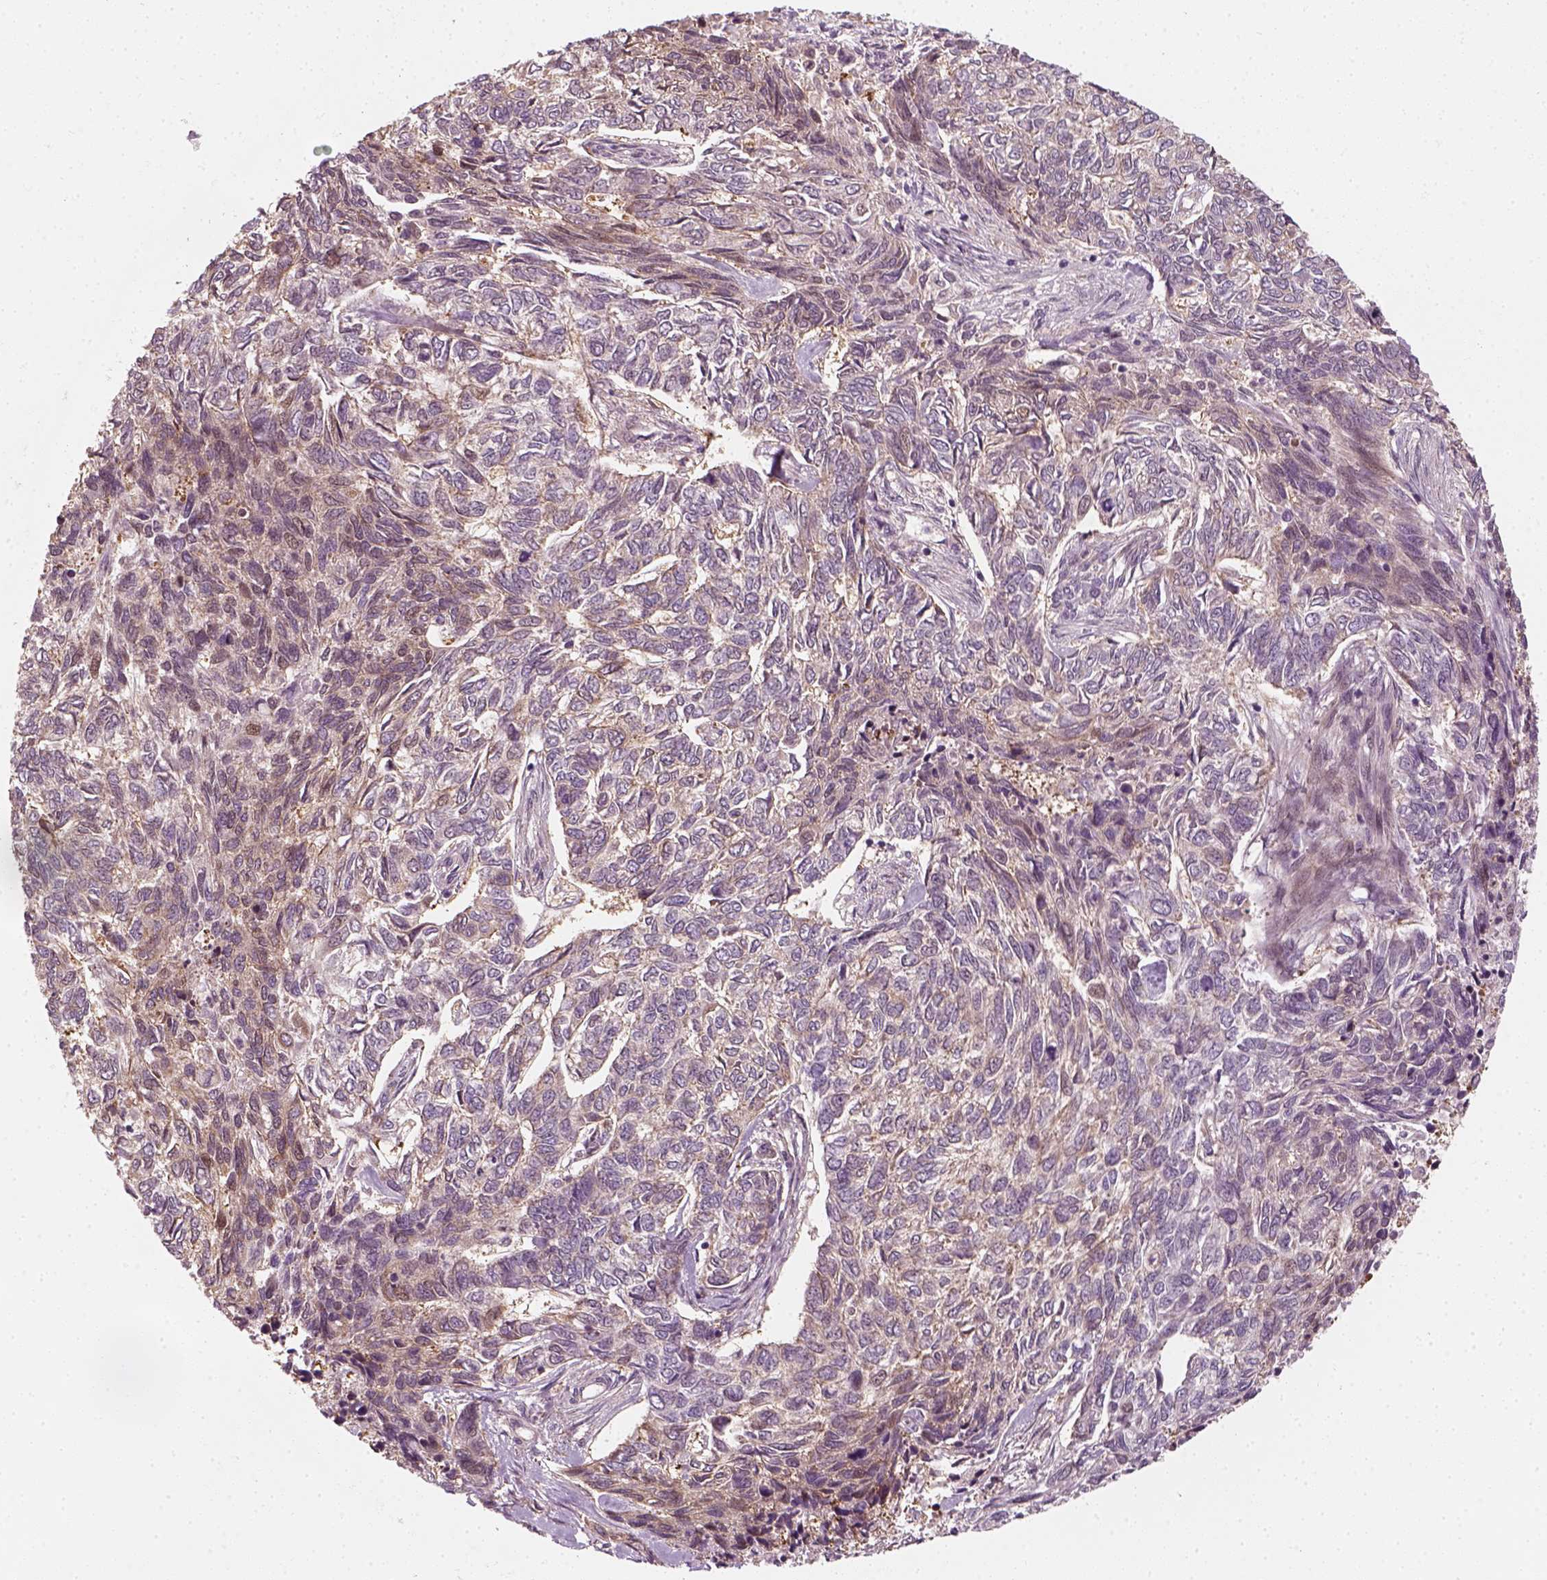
{"staining": {"intensity": "weak", "quantity": "<25%", "location": "cytoplasmic/membranous"}, "tissue": "skin cancer", "cell_type": "Tumor cells", "image_type": "cancer", "snomed": [{"axis": "morphology", "description": "Basal cell carcinoma"}, {"axis": "topography", "description": "Skin"}], "caption": "Skin cancer (basal cell carcinoma) was stained to show a protein in brown. There is no significant staining in tumor cells.", "gene": "DNASE1L1", "patient": {"sex": "female", "age": 65}}